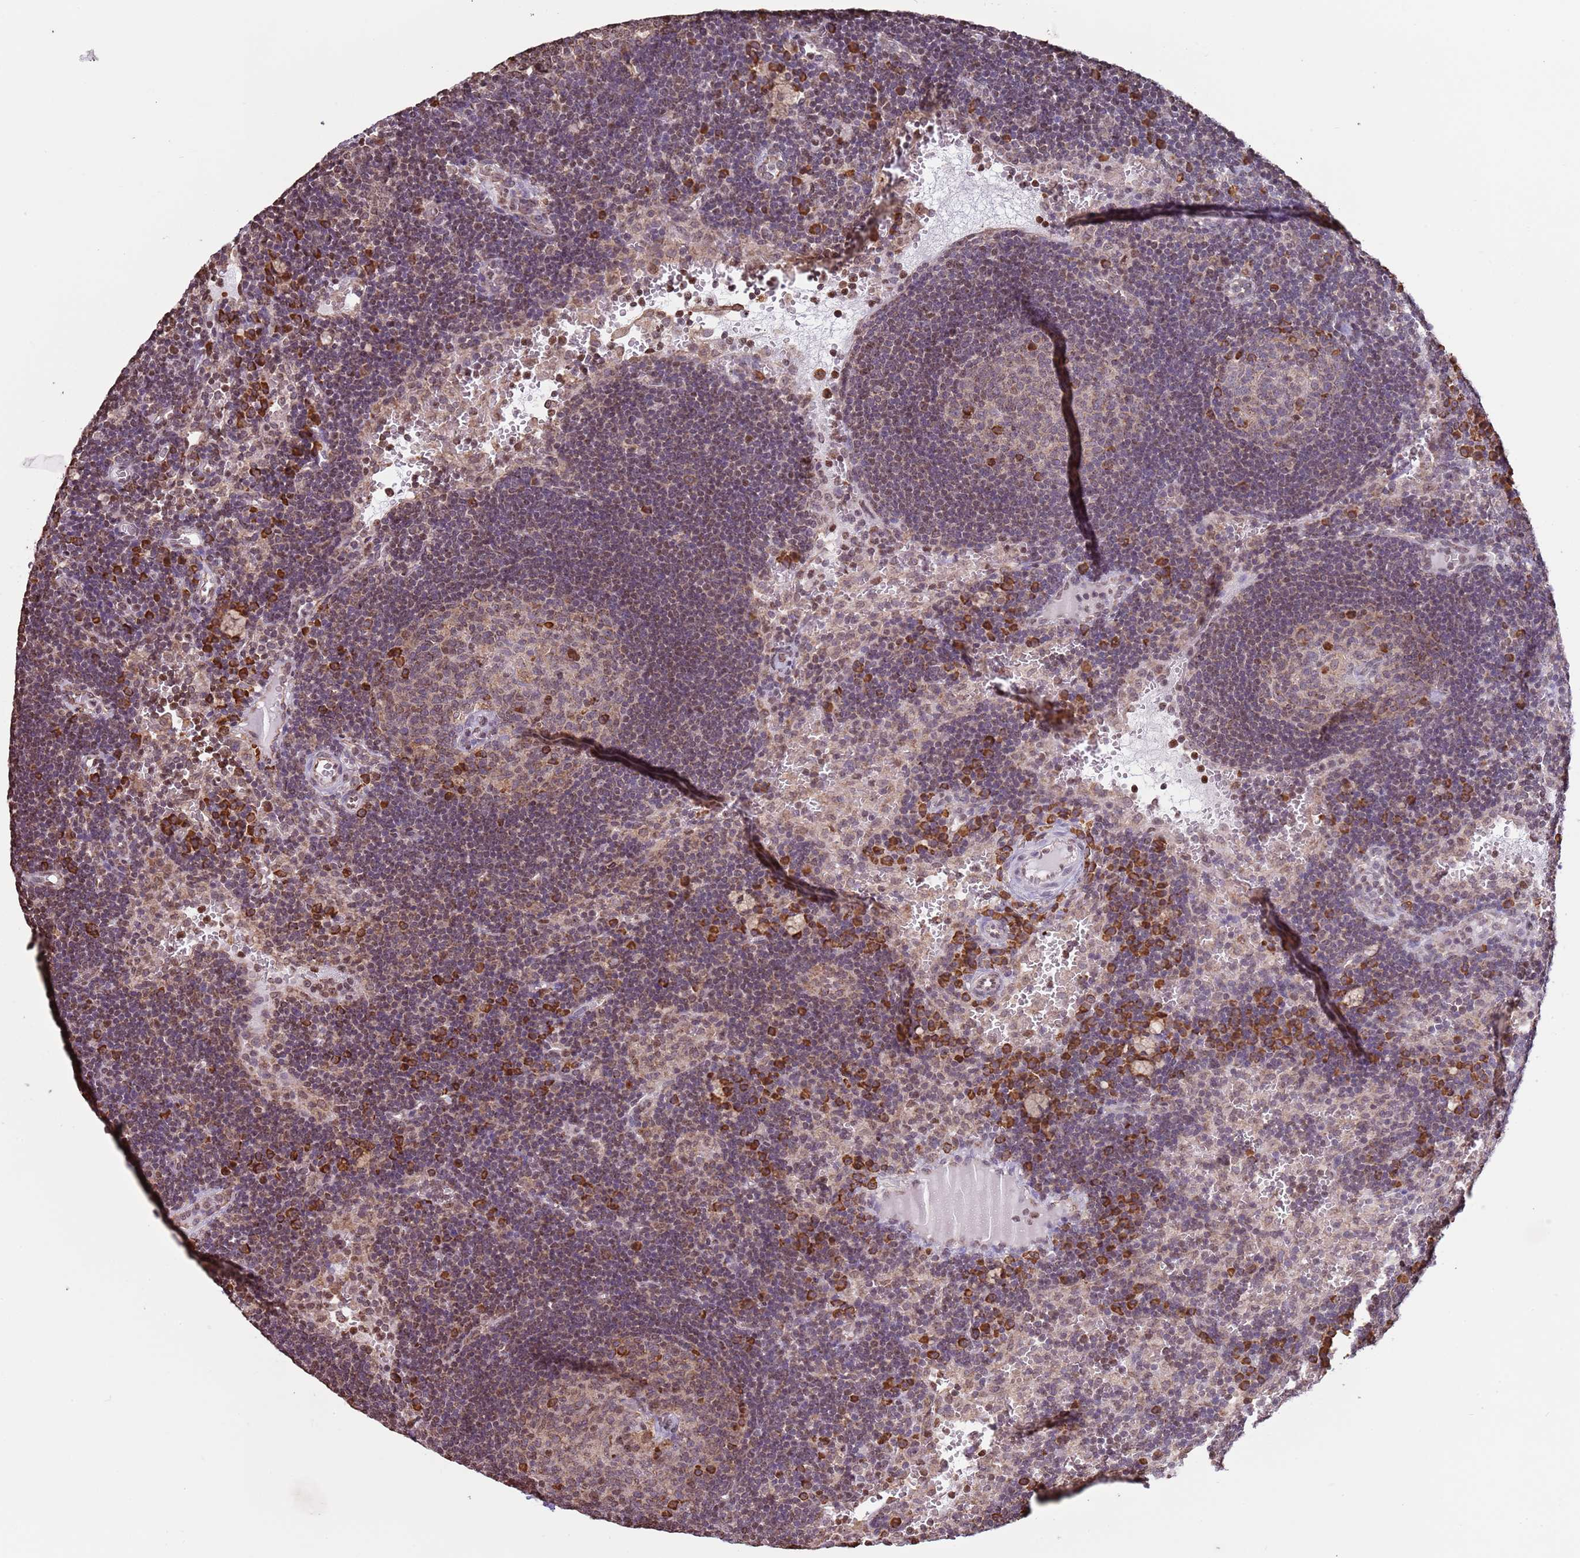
{"staining": {"intensity": "strong", "quantity": "<25%", "location": "cytoplasmic/membranous,nuclear"}, "tissue": "lymph node", "cell_type": "Germinal center cells", "image_type": "normal", "snomed": [{"axis": "morphology", "description": "Normal tissue, NOS"}, {"axis": "topography", "description": "Lymph node"}], "caption": "Immunohistochemistry micrograph of benign lymph node: human lymph node stained using immunohistochemistry reveals medium levels of strong protein expression localized specifically in the cytoplasmic/membranous,nuclear of germinal center cells, appearing as a cytoplasmic/membranous,nuclear brown color.", "gene": "SCAF1", "patient": {"sex": "male", "age": 62}}